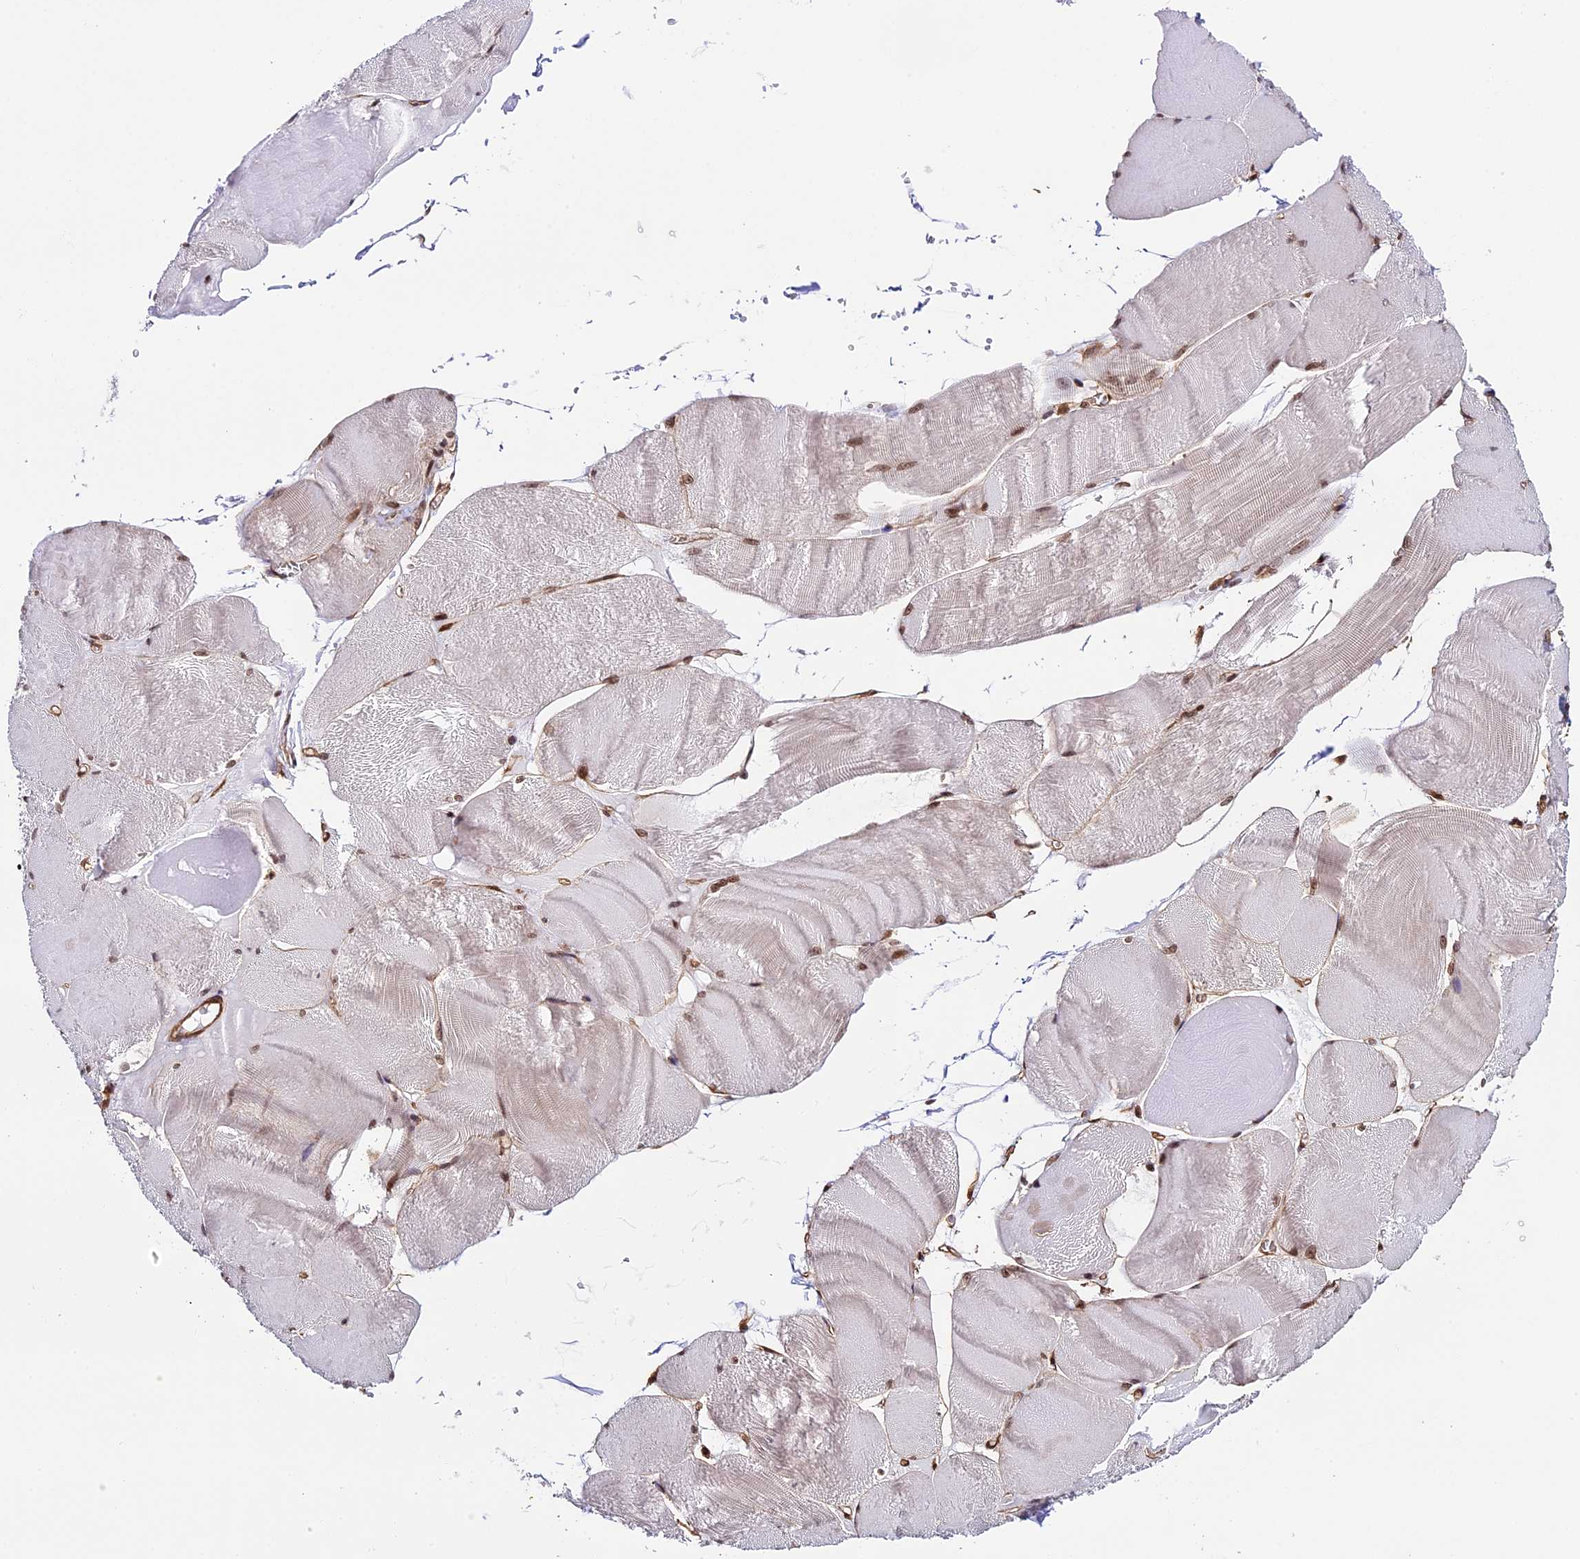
{"staining": {"intensity": "moderate", "quantity": ">75%", "location": "nuclear"}, "tissue": "skeletal muscle", "cell_type": "Myocytes", "image_type": "normal", "snomed": [{"axis": "morphology", "description": "Normal tissue, NOS"}, {"axis": "morphology", "description": "Basal cell carcinoma"}, {"axis": "topography", "description": "Skeletal muscle"}], "caption": "The immunohistochemical stain labels moderate nuclear staining in myocytes of benign skeletal muscle.", "gene": "MPHOSPH8", "patient": {"sex": "female", "age": 64}}